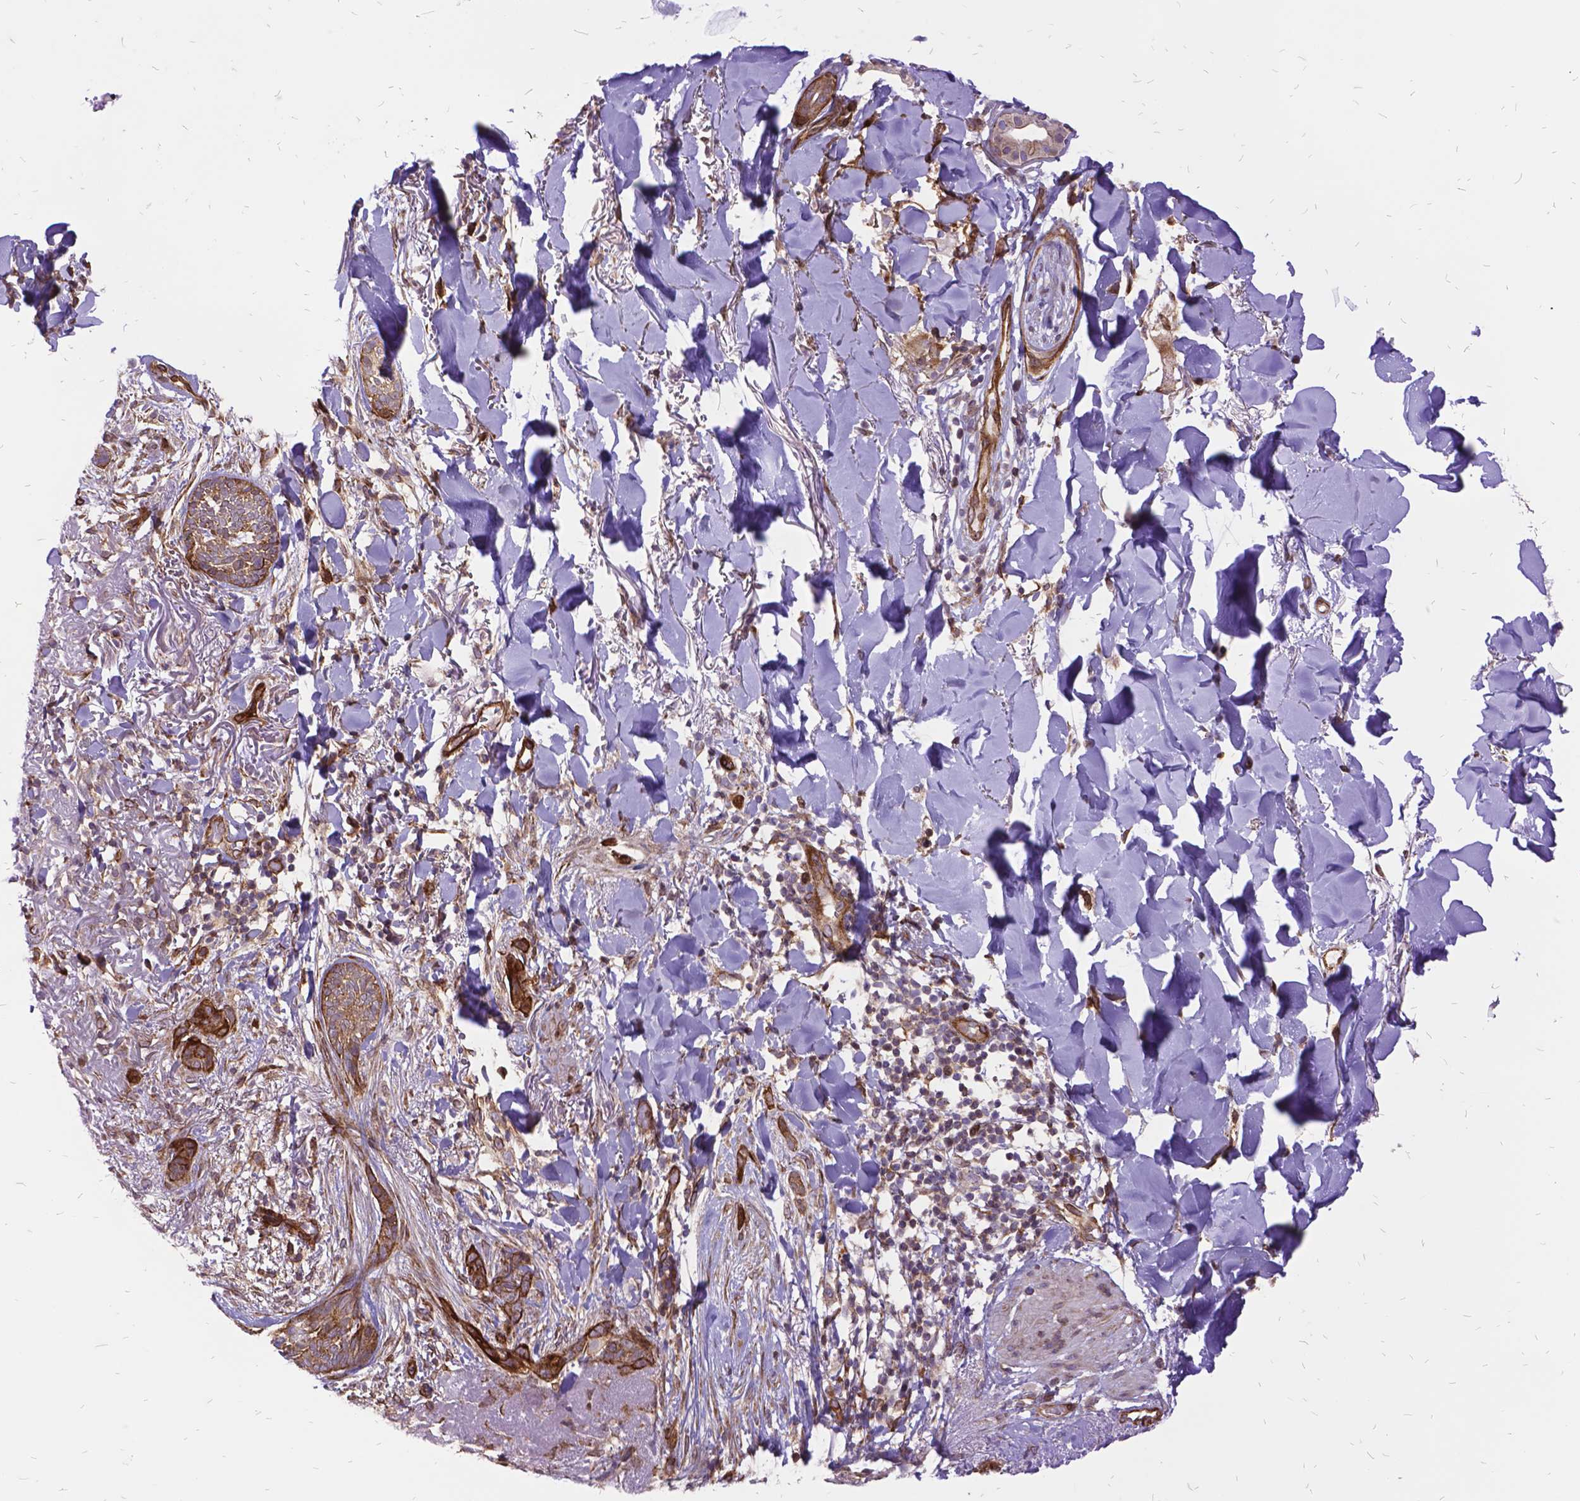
{"staining": {"intensity": "weak", "quantity": ">75%", "location": "cytoplasmic/membranous"}, "tissue": "skin cancer", "cell_type": "Tumor cells", "image_type": "cancer", "snomed": [{"axis": "morphology", "description": "Normal tissue, NOS"}, {"axis": "morphology", "description": "Basal cell carcinoma"}, {"axis": "topography", "description": "Skin"}], "caption": "Basal cell carcinoma (skin) tissue reveals weak cytoplasmic/membranous staining in approximately >75% of tumor cells The staining was performed using DAB to visualize the protein expression in brown, while the nuclei were stained in blue with hematoxylin (Magnification: 20x).", "gene": "GRB7", "patient": {"sex": "male", "age": 84}}